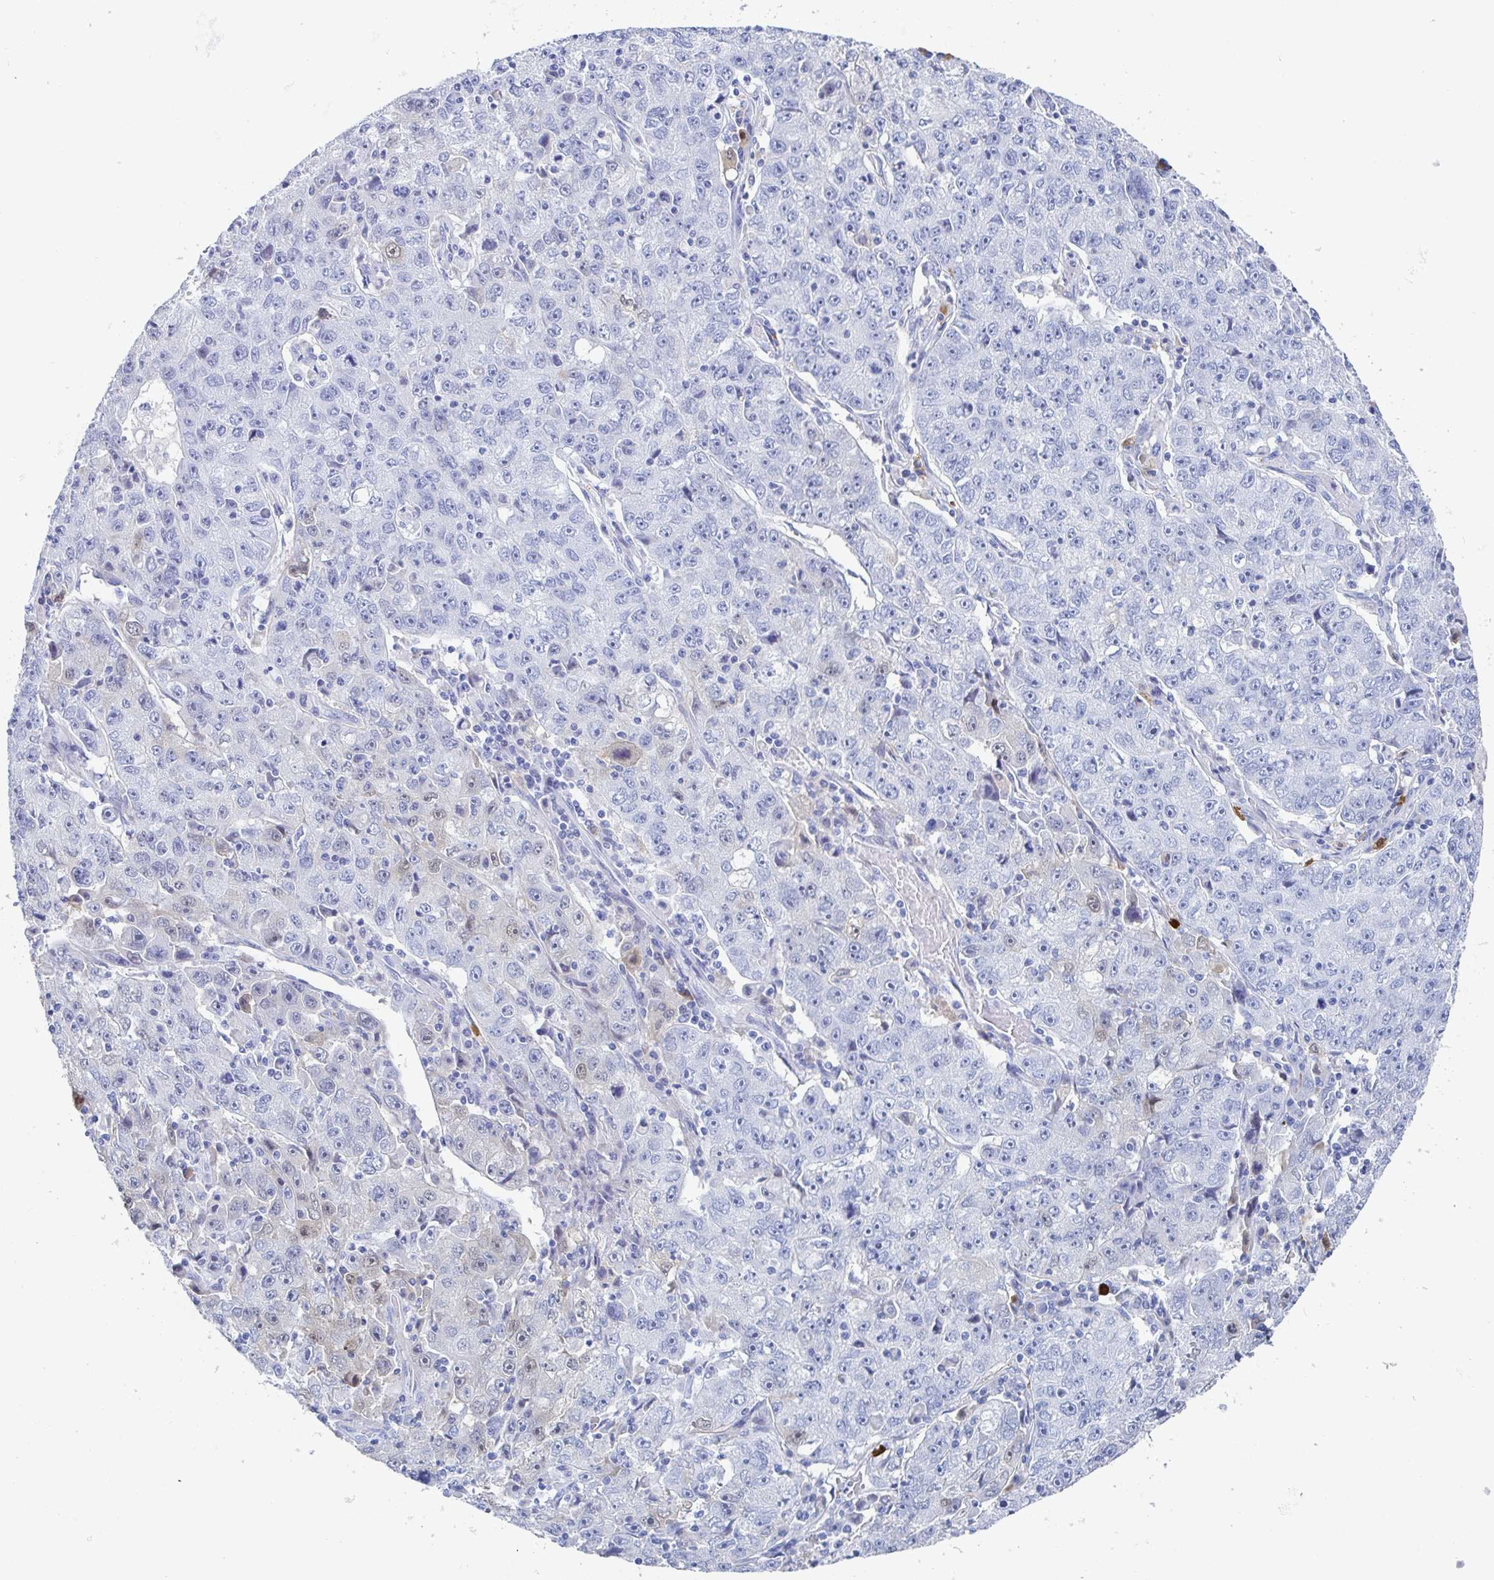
{"staining": {"intensity": "negative", "quantity": "none", "location": "none"}, "tissue": "lung cancer", "cell_type": "Tumor cells", "image_type": "cancer", "snomed": [{"axis": "morphology", "description": "Normal morphology"}, {"axis": "morphology", "description": "Adenocarcinoma, NOS"}, {"axis": "topography", "description": "Lymph node"}, {"axis": "topography", "description": "Lung"}], "caption": "Human lung cancer stained for a protein using immunohistochemistry displays no expression in tumor cells.", "gene": "OR2A4", "patient": {"sex": "female", "age": 57}}